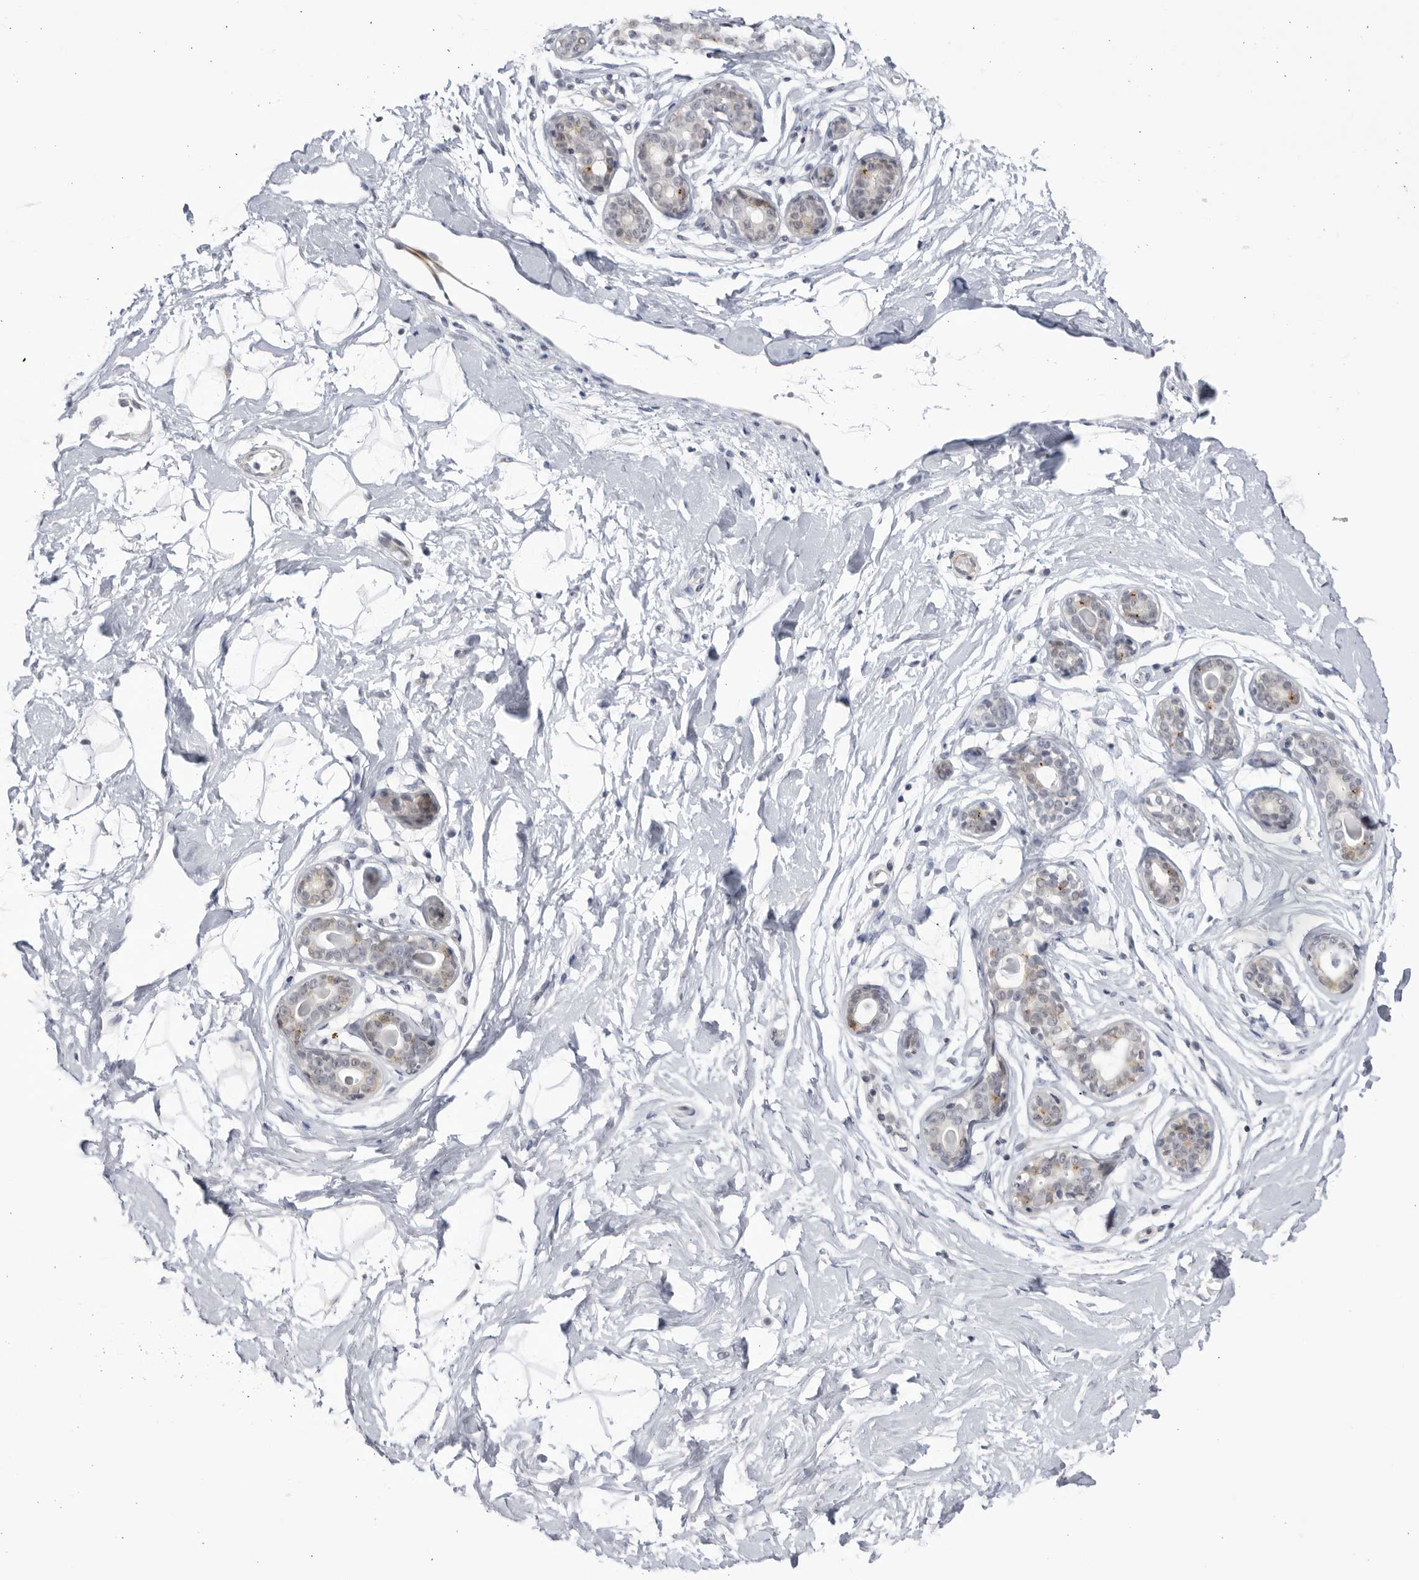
{"staining": {"intensity": "negative", "quantity": "none", "location": "none"}, "tissue": "breast", "cell_type": "Adipocytes", "image_type": "normal", "snomed": [{"axis": "morphology", "description": "Normal tissue, NOS"}, {"axis": "morphology", "description": "Adenoma, NOS"}, {"axis": "topography", "description": "Breast"}], "caption": "DAB (3,3'-diaminobenzidine) immunohistochemical staining of normal human breast displays no significant positivity in adipocytes. (Brightfield microscopy of DAB (3,3'-diaminobenzidine) immunohistochemistry at high magnification).", "gene": "CNBD1", "patient": {"sex": "female", "age": 23}}